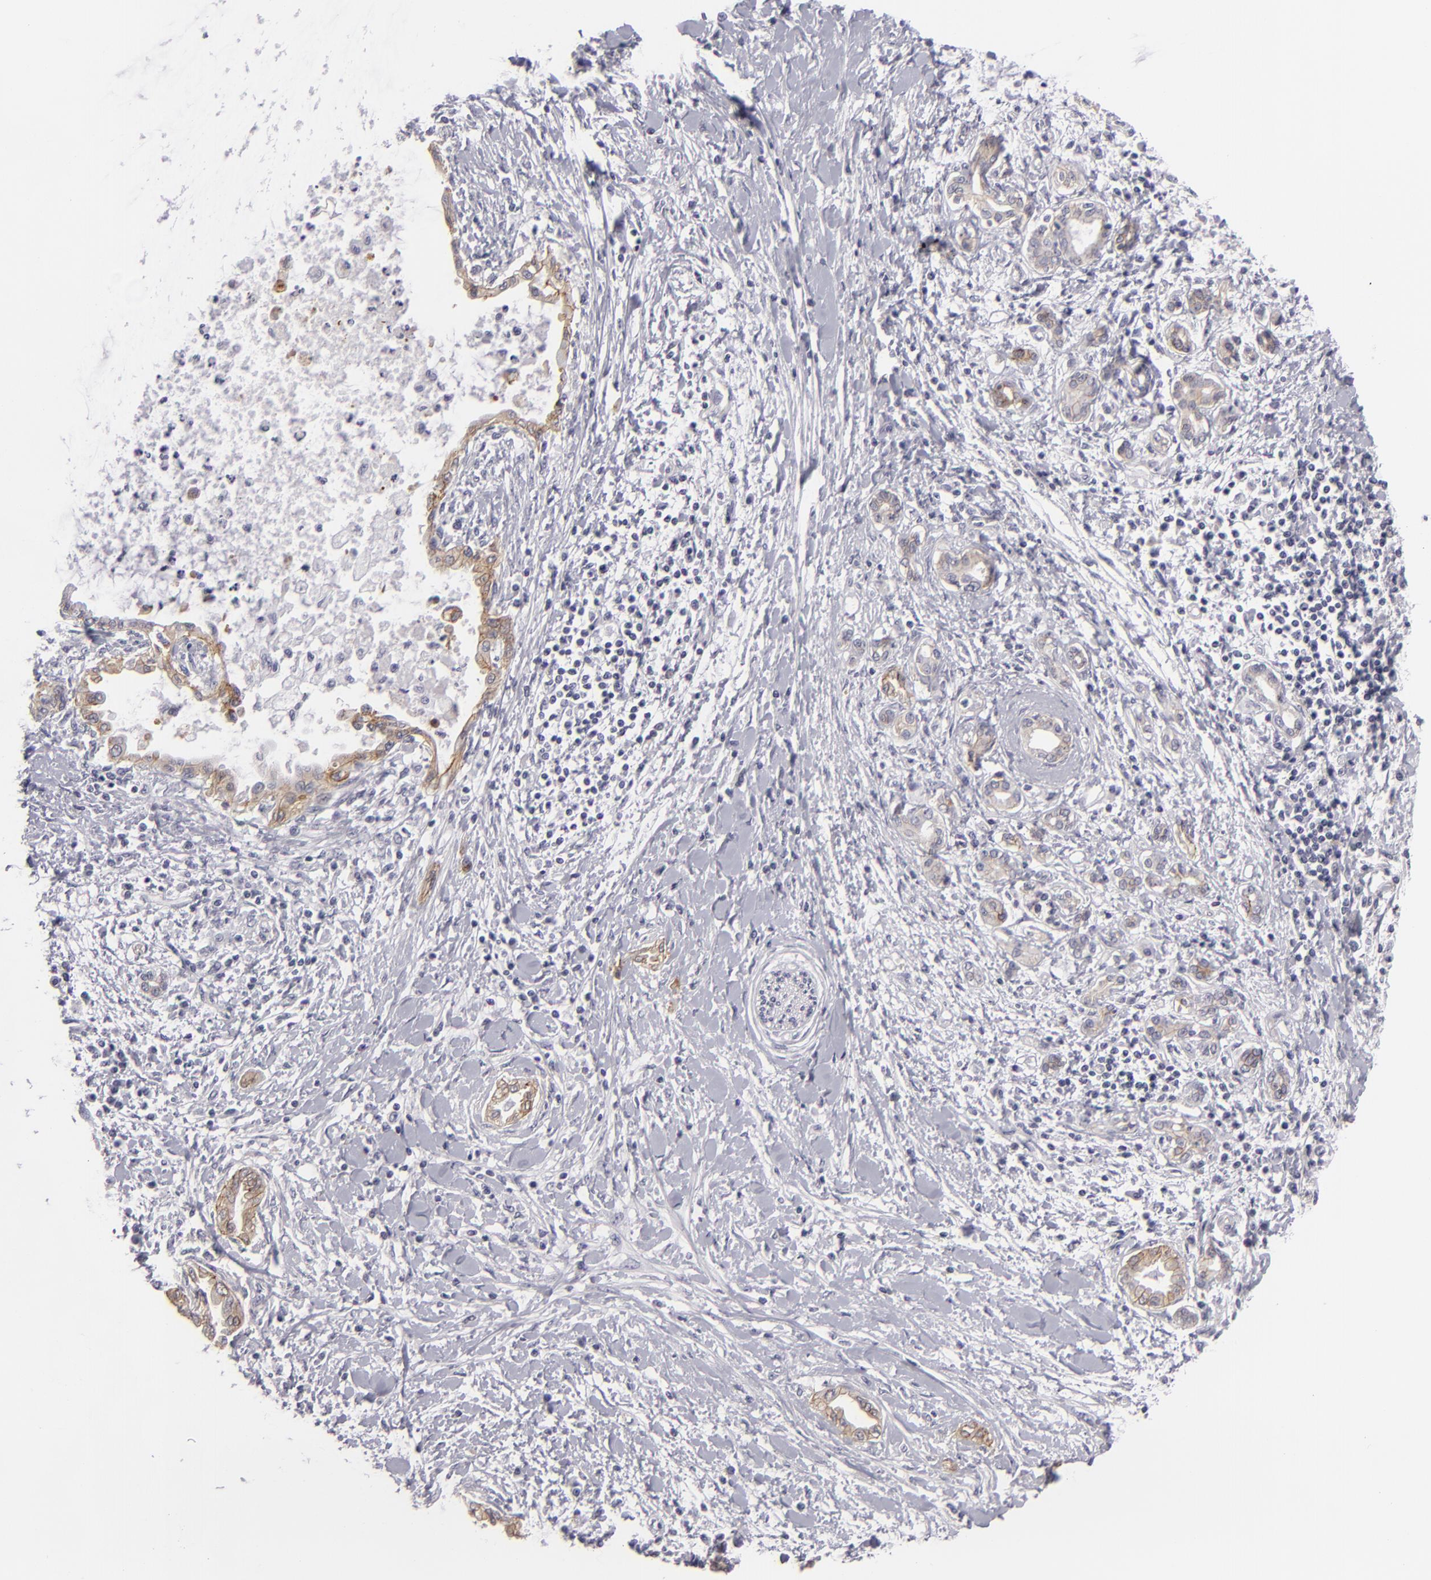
{"staining": {"intensity": "weak", "quantity": "25%-75%", "location": "cytoplasmic/membranous"}, "tissue": "pancreatic cancer", "cell_type": "Tumor cells", "image_type": "cancer", "snomed": [{"axis": "morphology", "description": "Adenocarcinoma, NOS"}, {"axis": "topography", "description": "Pancreas"}], "caption": "Protein analysis of pancreatic cancer (adenocarcinoma) tissue displays weak cytoplasmic/membranous expression in about 25%-75% of tumor cells. The staining was performed using DAB to visualize the protein expression in brown, while the nuclei were stained in blue with hematoxylin (Magnification: 20x).", "gene": "JUP", "patient": {"sex": "female", "age": 64}}